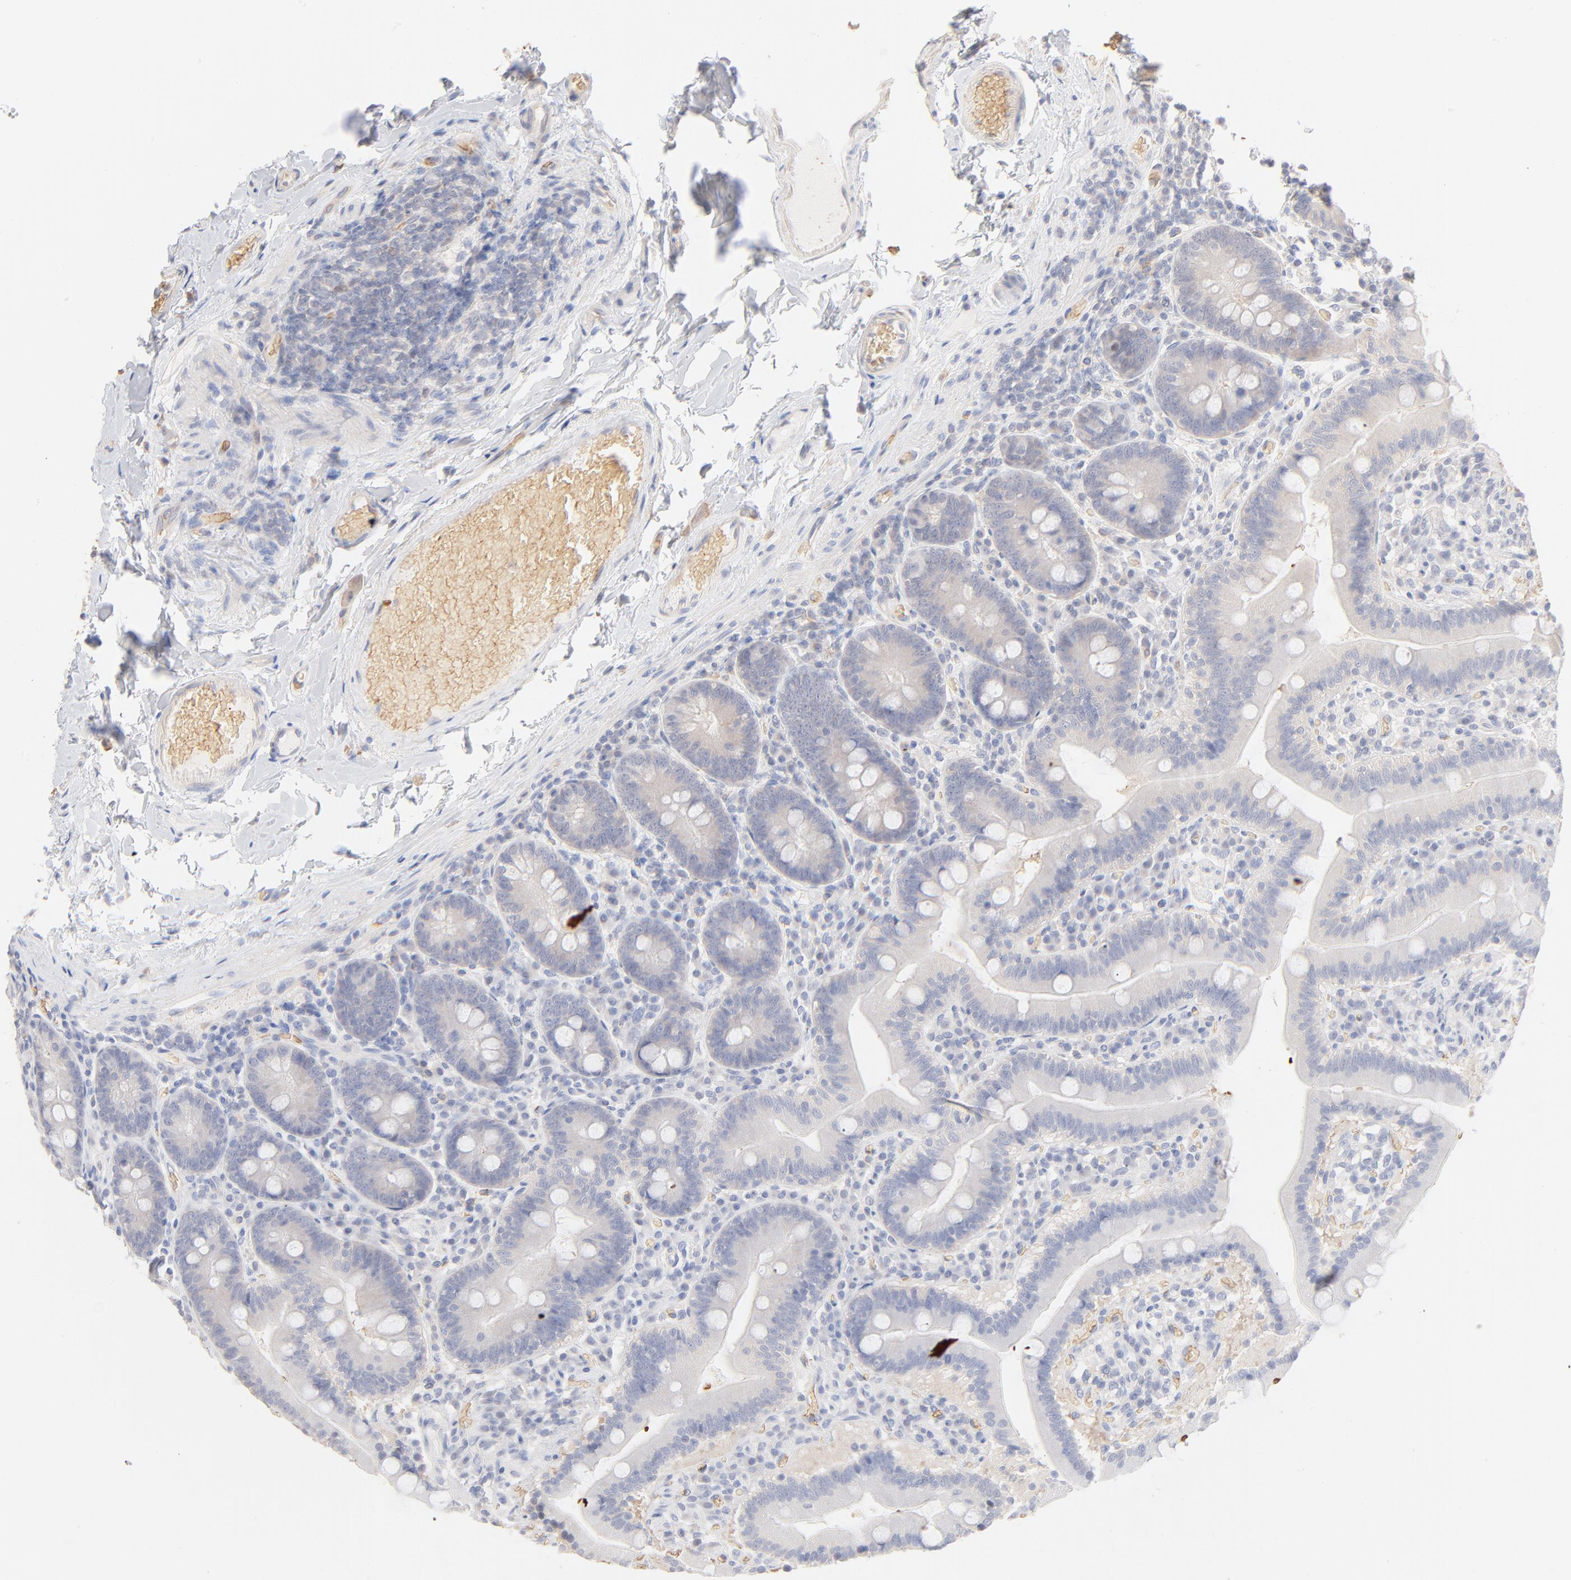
{"staining": {"intensity": "negative", "quantity": "none", "location": "none"}, "tissue": "duodenum", "cell_type": "Glandular cells", "image_type": "normal", "snomed": [{"axis": "morphology", "description": "Normal tissue, NOS"}, {"axis": "topography", "description": "Duodenum"}], "caption": "The micrograph reveals no staining of glandular cells in normal duodenum.", "gene": "SPTB", "patient": {"sex": "male", "age": 66}}